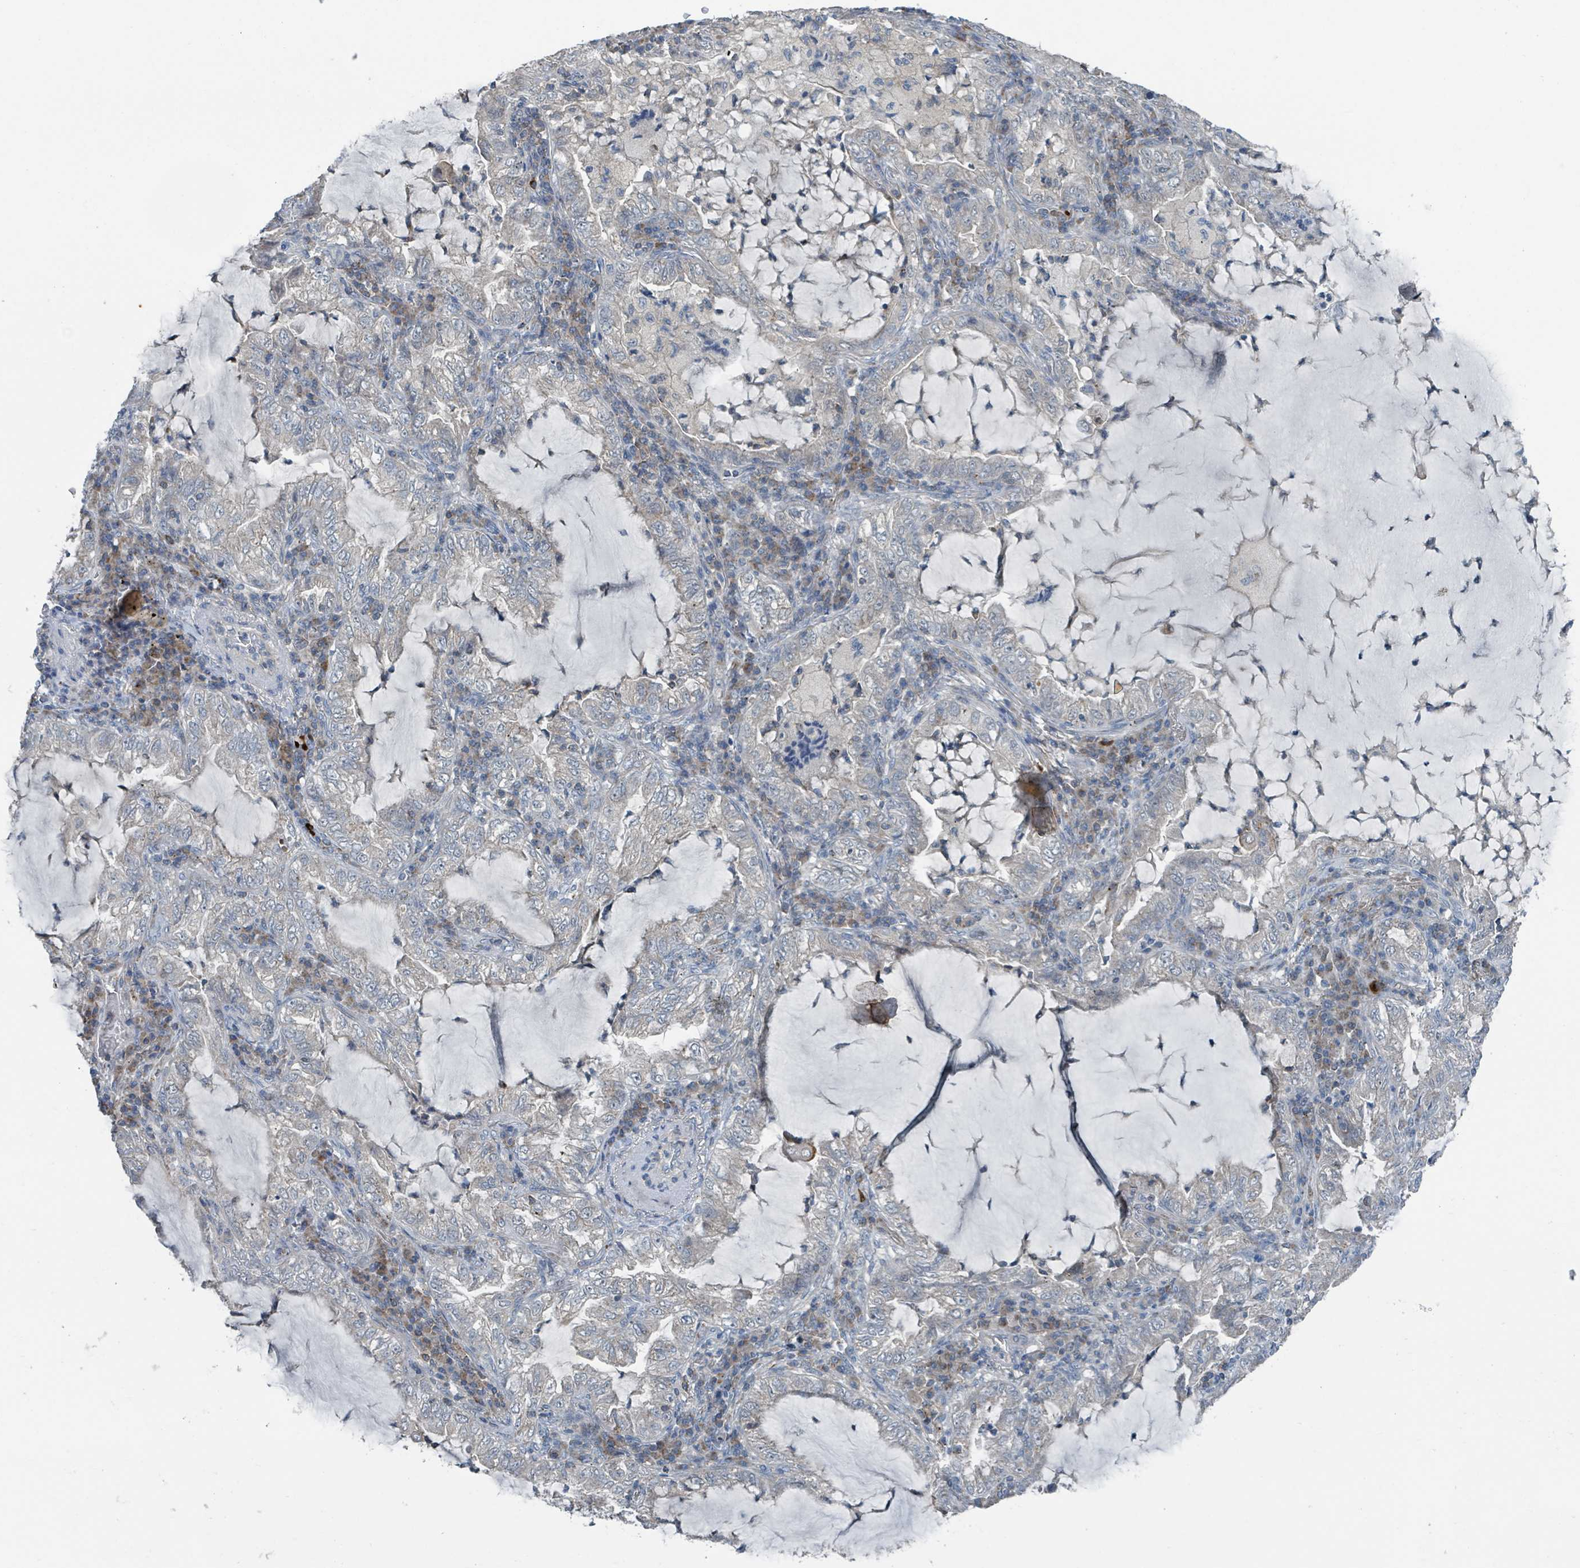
{"staining": {"intensity": "negative", "quantity": "none", "location": "none"}, "tissue": "lung cancer", "cell_type": "Tumor cells", "image_type": "cancer", "snomed": [{"axis": "morphology", "description": "Adenocarcinoma, NOS"}, {"axis": "topography", "description": "Lung"}], "caption": "An immunohistochemistry photomicrograph of lung cancer (adenocarcinoma) is shown. There is no staining in tumor cells of lung cancer (adenocarcinoma). (DAB (3,3'-diaminobenzidine) immunohistochemistry (IHC) visualized using brightfield microscopy, high magnification).", "gene": "ACBD4", "patient": {"sex": "female", "age": 73}}